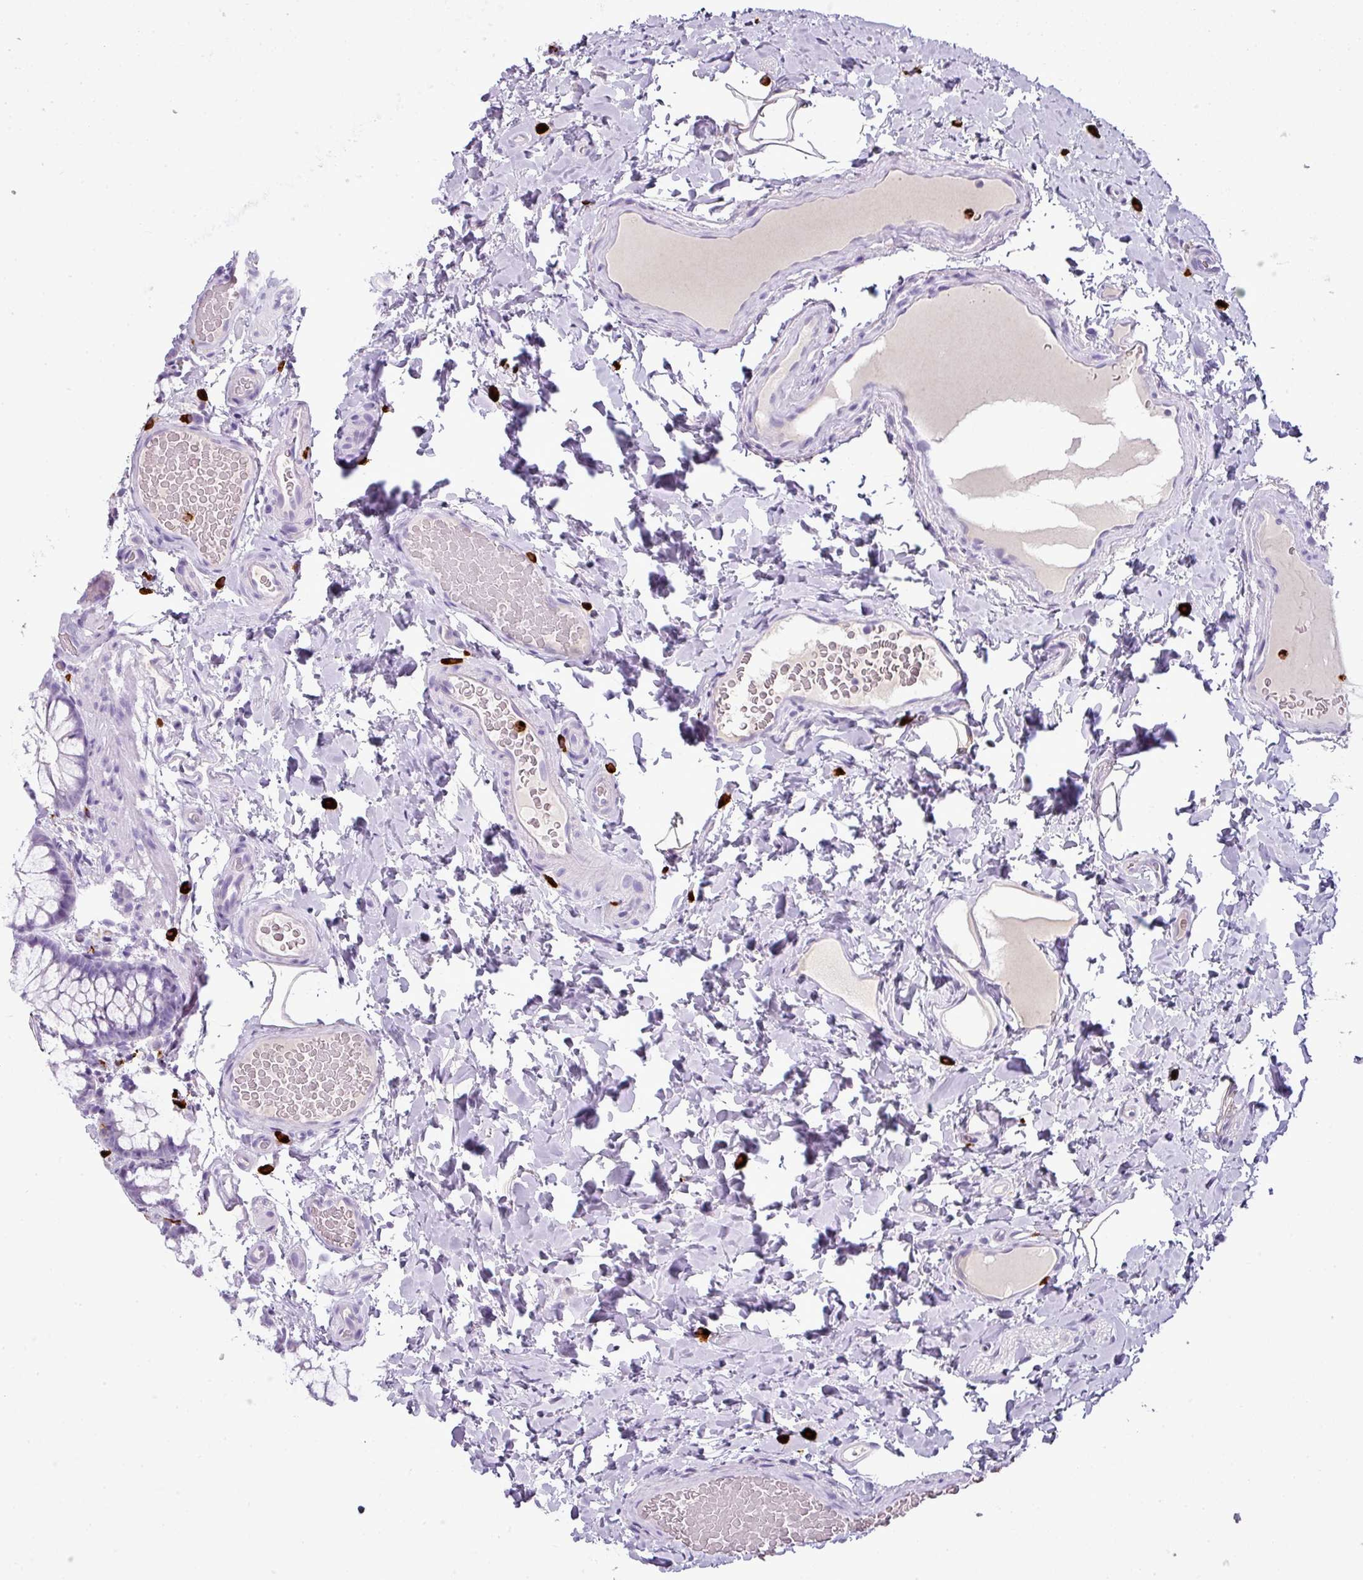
{"staining": {"intensity": "negative", "quantity": "none", "location": "none"}, "tissue": "colon", "cell_type": "Endothelial cells", "image_type": "normal", "snomed": [{"axis": "morphology", "description": "Normal tissue, NOS"}, {"axis": "topography", "description": "Colon"}], "caption": "Immunohistochemical staining of benign colon demonstrates no significant positivity in endothelial cells. Nuclei are stained in blue.", "gene": "CTSG", "patient": {"sex": "male", "age": 46}}